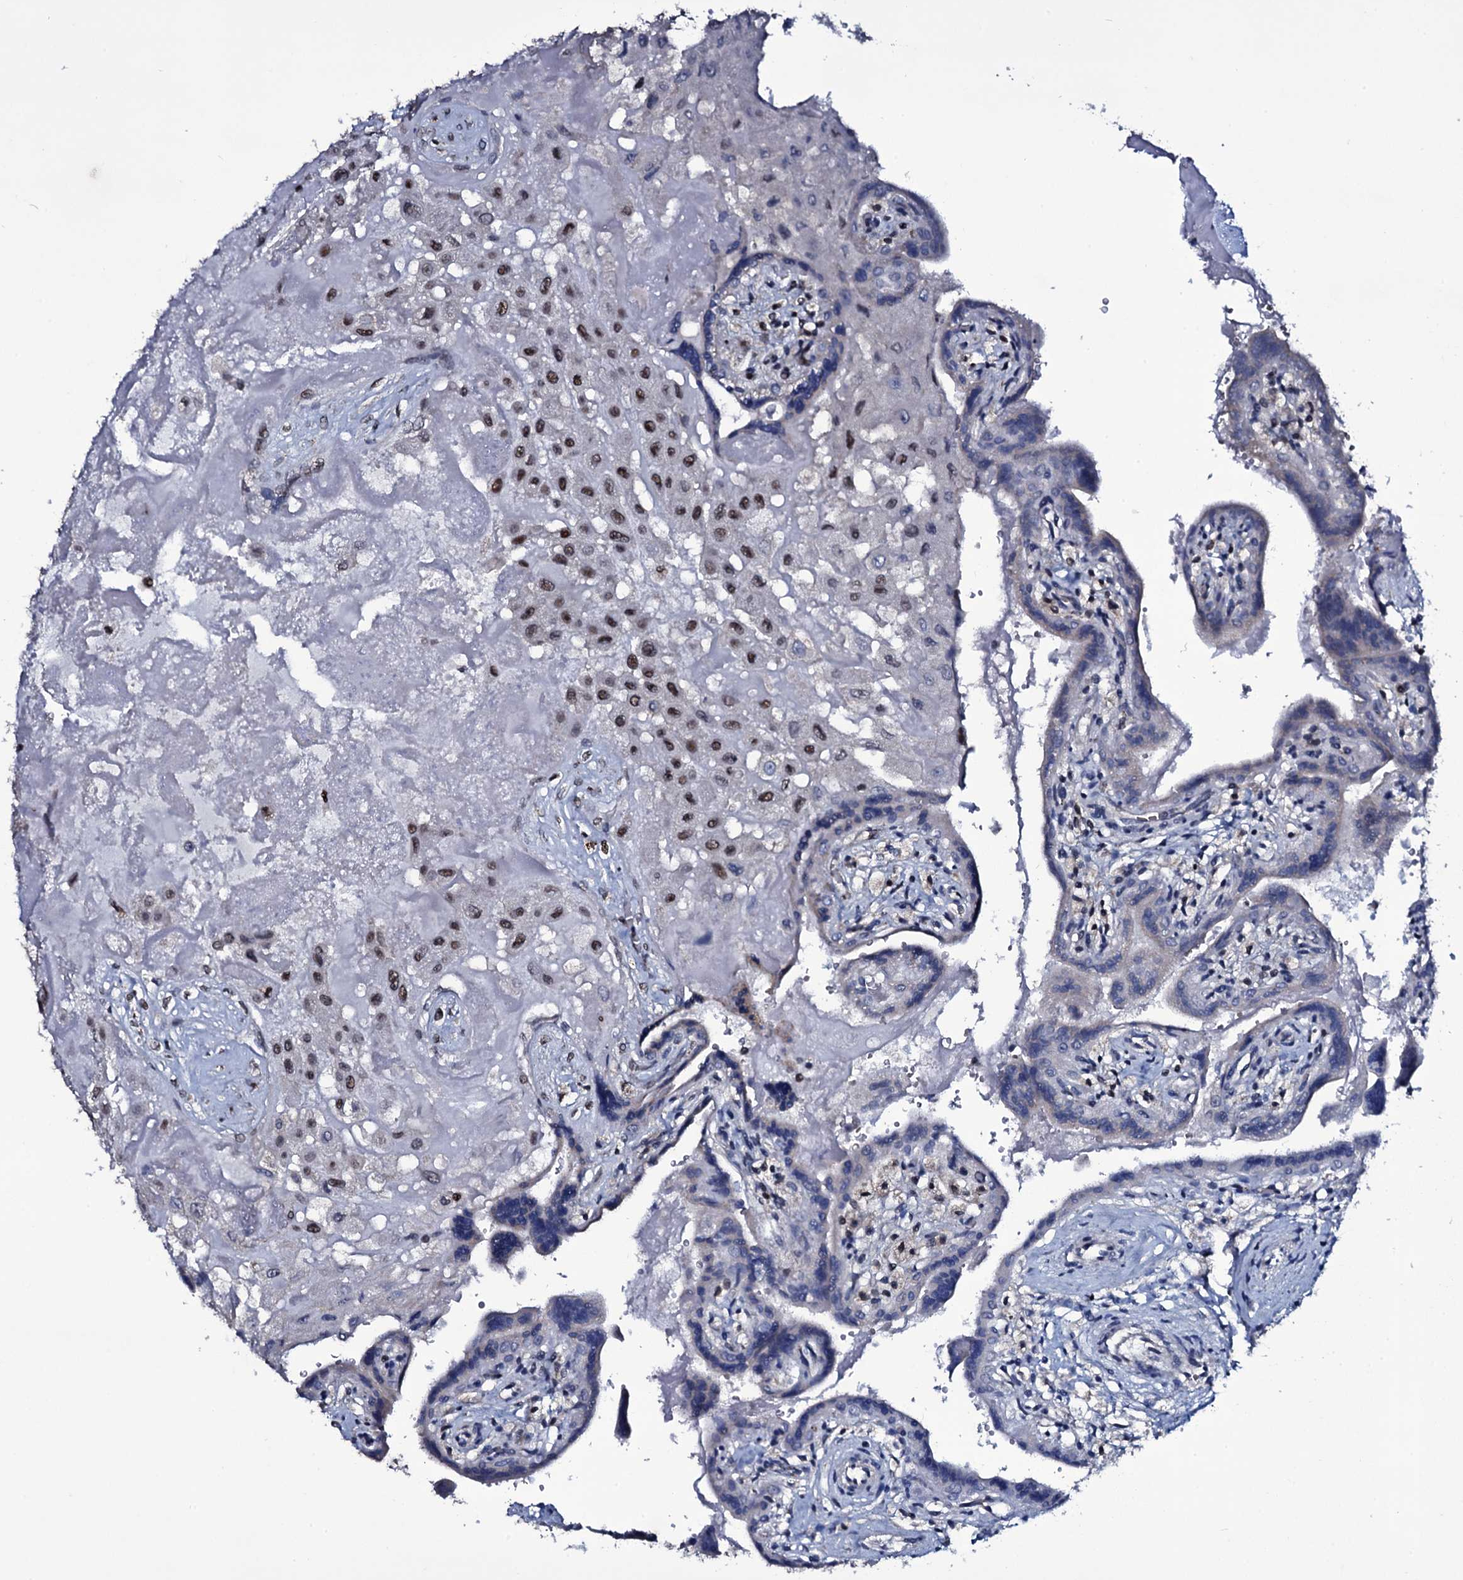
{"staining": {"intensity": "moderate", "quantity": ">75%", "location": "nuclear"}, "tissue": "placenta", "cell_type": "Decidual cells", "image_type": "normal", "snomed": [{"axis": "morphology", "description": "Normal tissue, NOS"}, {"axis": "topography", "description": "Placenta"}], "caption": "Placenta stained with IHC shows moderate nuclear staining in about >75% of decidual cells. Immunohistochemistry stains the protein of interest in brown and the nuclei are stained blue.", "gene": "ZMIZ2", "patient": {"sex": "female", "age": 37}}